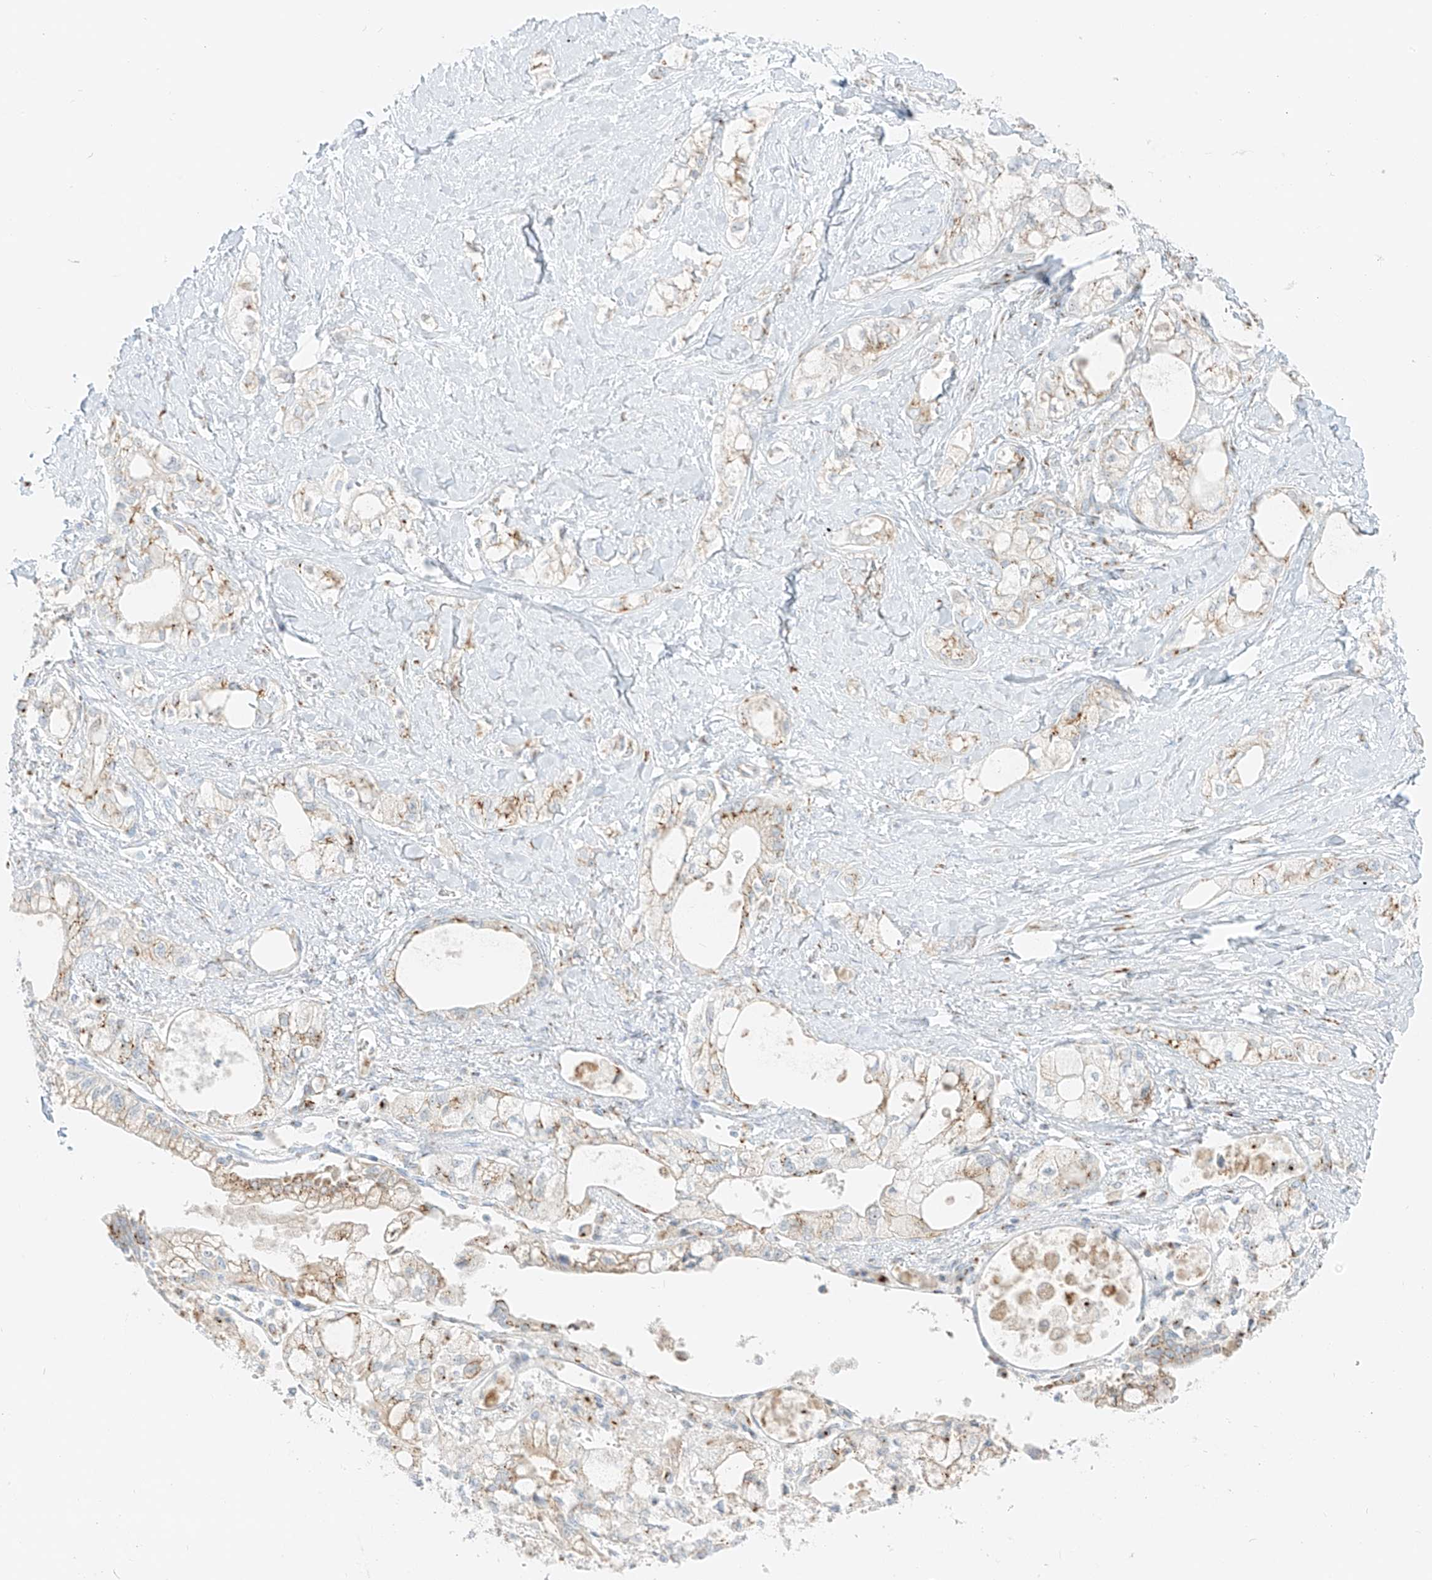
{"staining": {"intensity": "weak", "quantity": "25%-75%", "location": "cytoplasmic/membranous"}, "tissue": "pancreatic cancer", "cell_type": "Tumor cells", "image_type": "cancer", "snomed": [{"axis": "morphology", "description": "Adenocarcinoma, NOS"}, {"axis": "topography", "description": "Pancreas"}], "caption": "A histopathology image showing weak cytoplasmic/membranous staining in about 25%-75% of tumor cells in pancreatic cancer, as visualized by brown immunohistochemical staining.", "gene": "TMEM87B", "patient": {"sex": "male", "age": 70}}